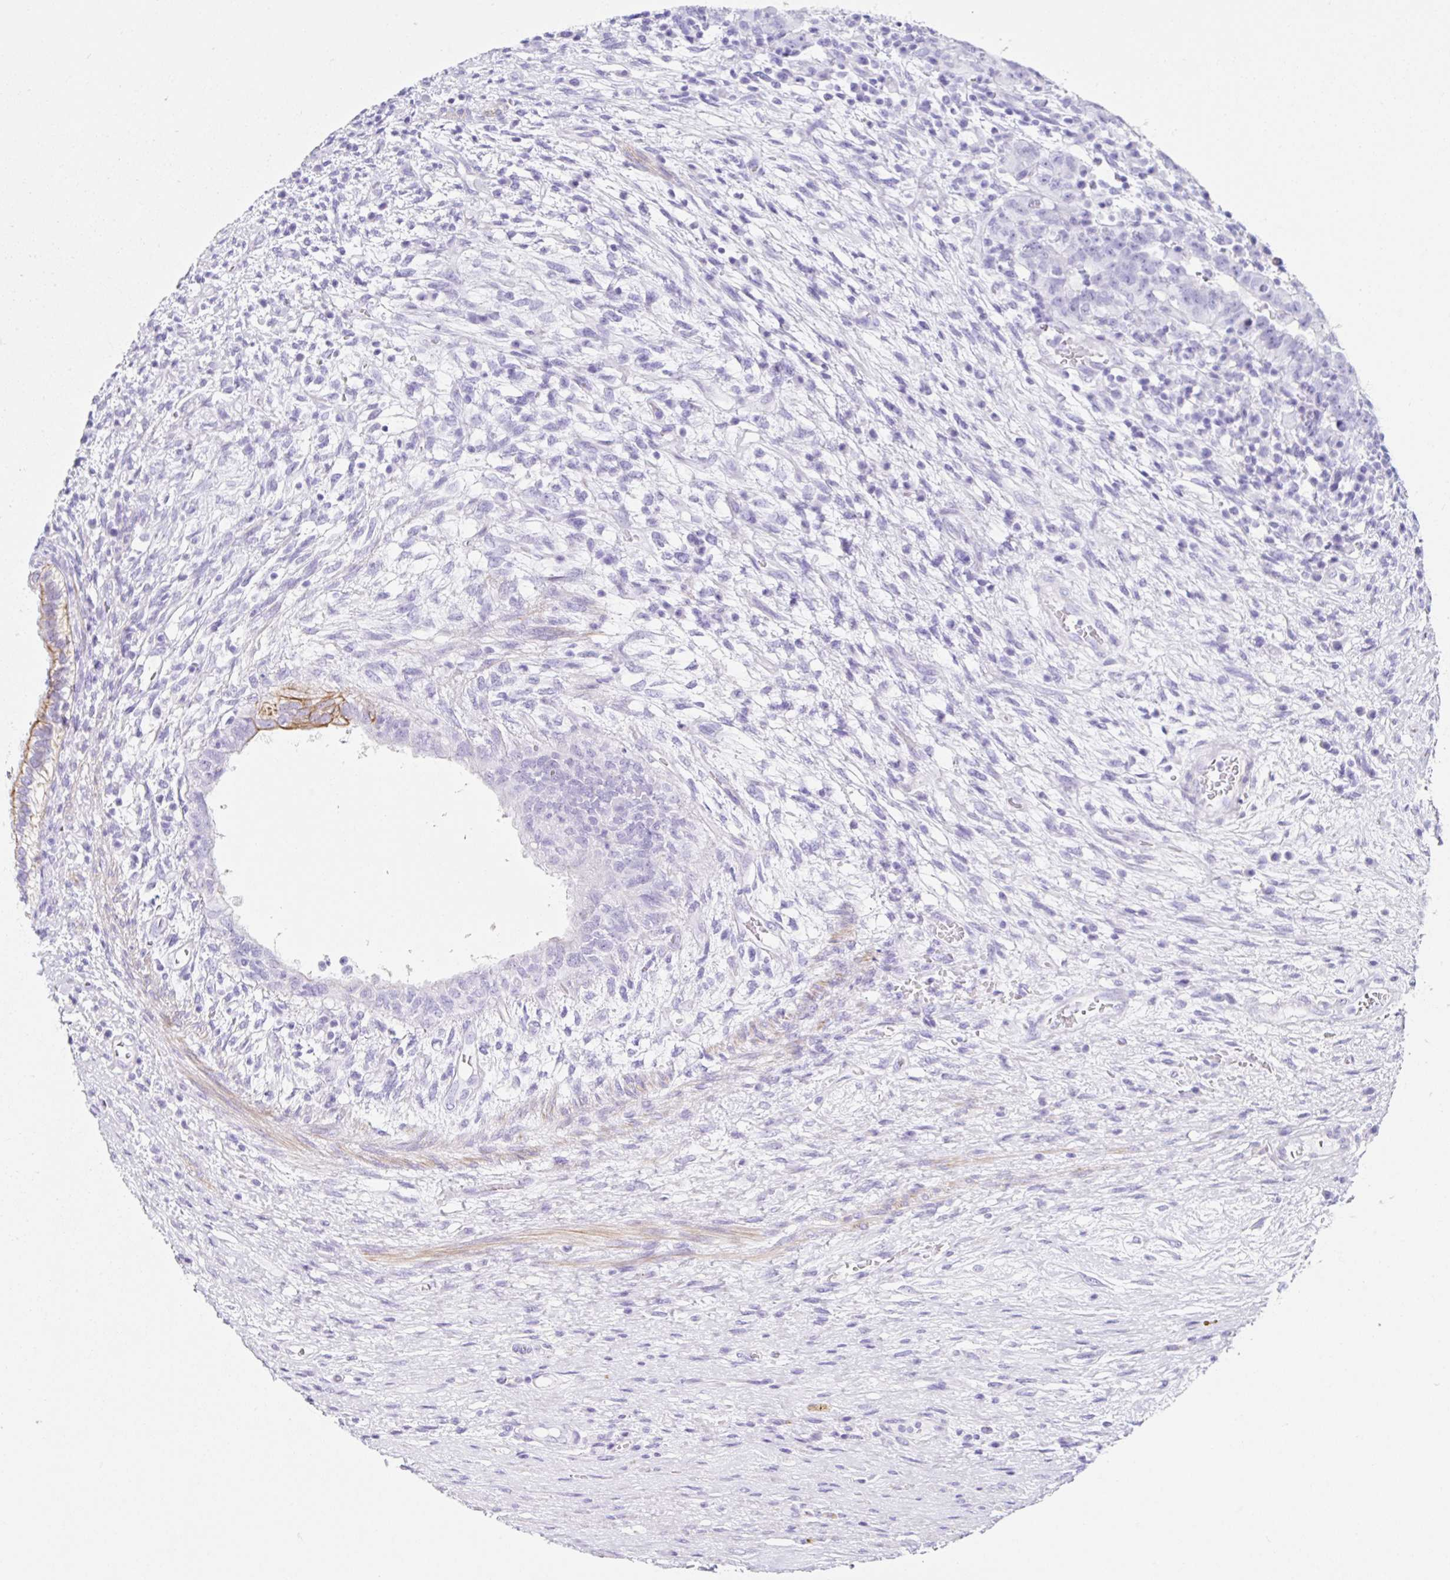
{"staining": {"intensity": "moderate", "quantity": "<25%", "location": "cytoplasmic/membranous"}, "tissue": "testis cancer", "cell_type": "Tumor cells", "image_type": "cancer", "snomed": [{"axis": "morphology", "description": "Carcinoma, Embryonal, NOS"}, {"axis": "topography", "description": "Testis"}], "caption": "Immunohistochemical staining of testis cancer (embryonal carcinoma) demonstrates moderate cytoplasmic/membranous protein staining in about <25% of tumor cells.", "gene": "CLDND2", "patient": {"sex": "male", "age": 26}}